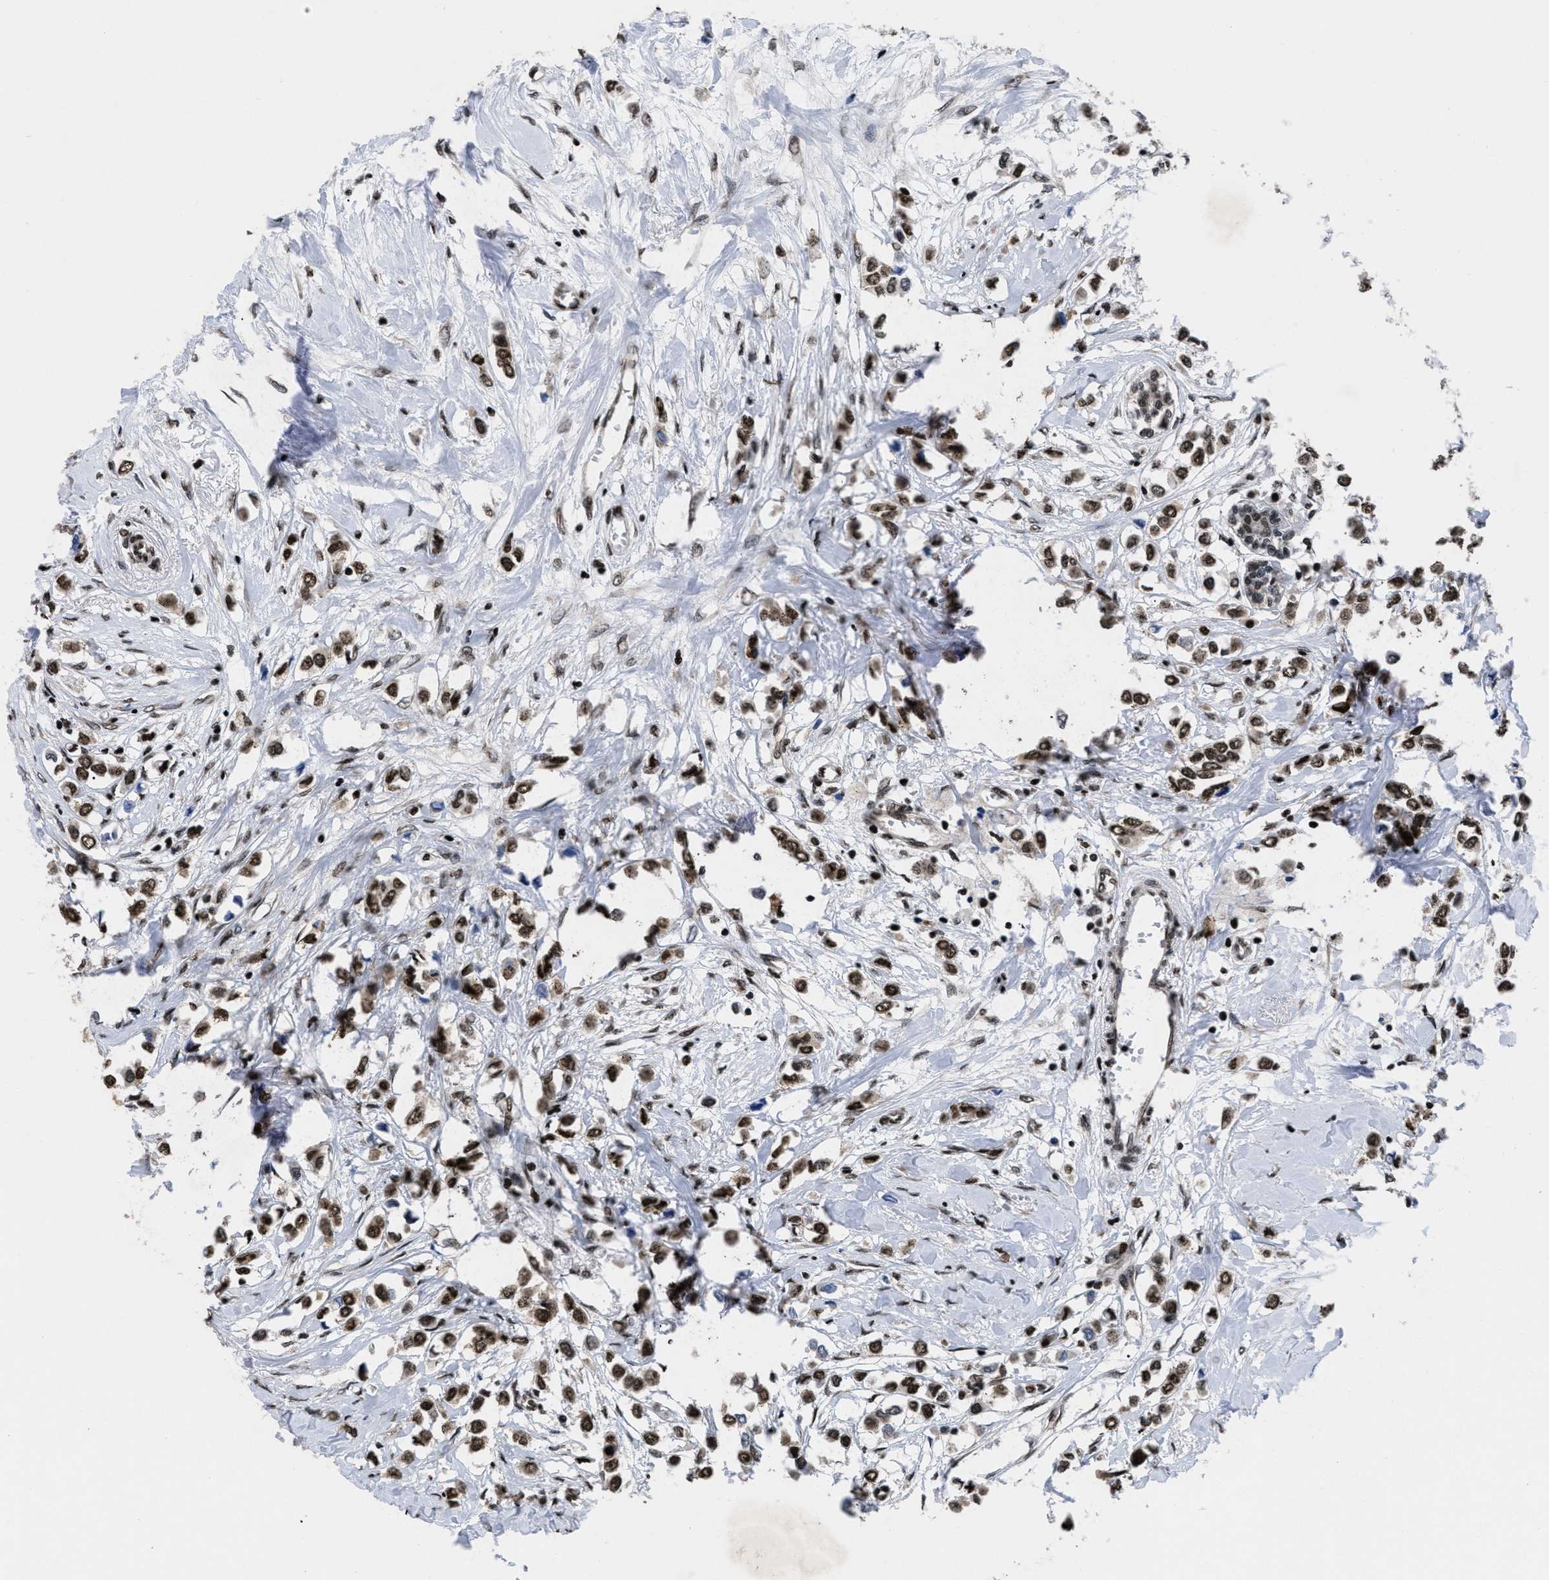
{"staining": {"intensity": "strong", "quantity": ">75%", "location": "nuclear"}, "tissue": "breast cancer", "cell_type": "Tumor cells", "image_type": "cancer", "snomed": [{"axis": "morphology", "description": "Lobular carcinoma"}, {"axis": "topography", "description": "Breast"}], "caption": "Immunohistochemical staining of human breast lobular carcinoma reveals high levels of strong nuclear positivity in approximately >75% of tumor cells.", "gene": "CALHM3", "patient": {"sex": "female", "age": 51}}